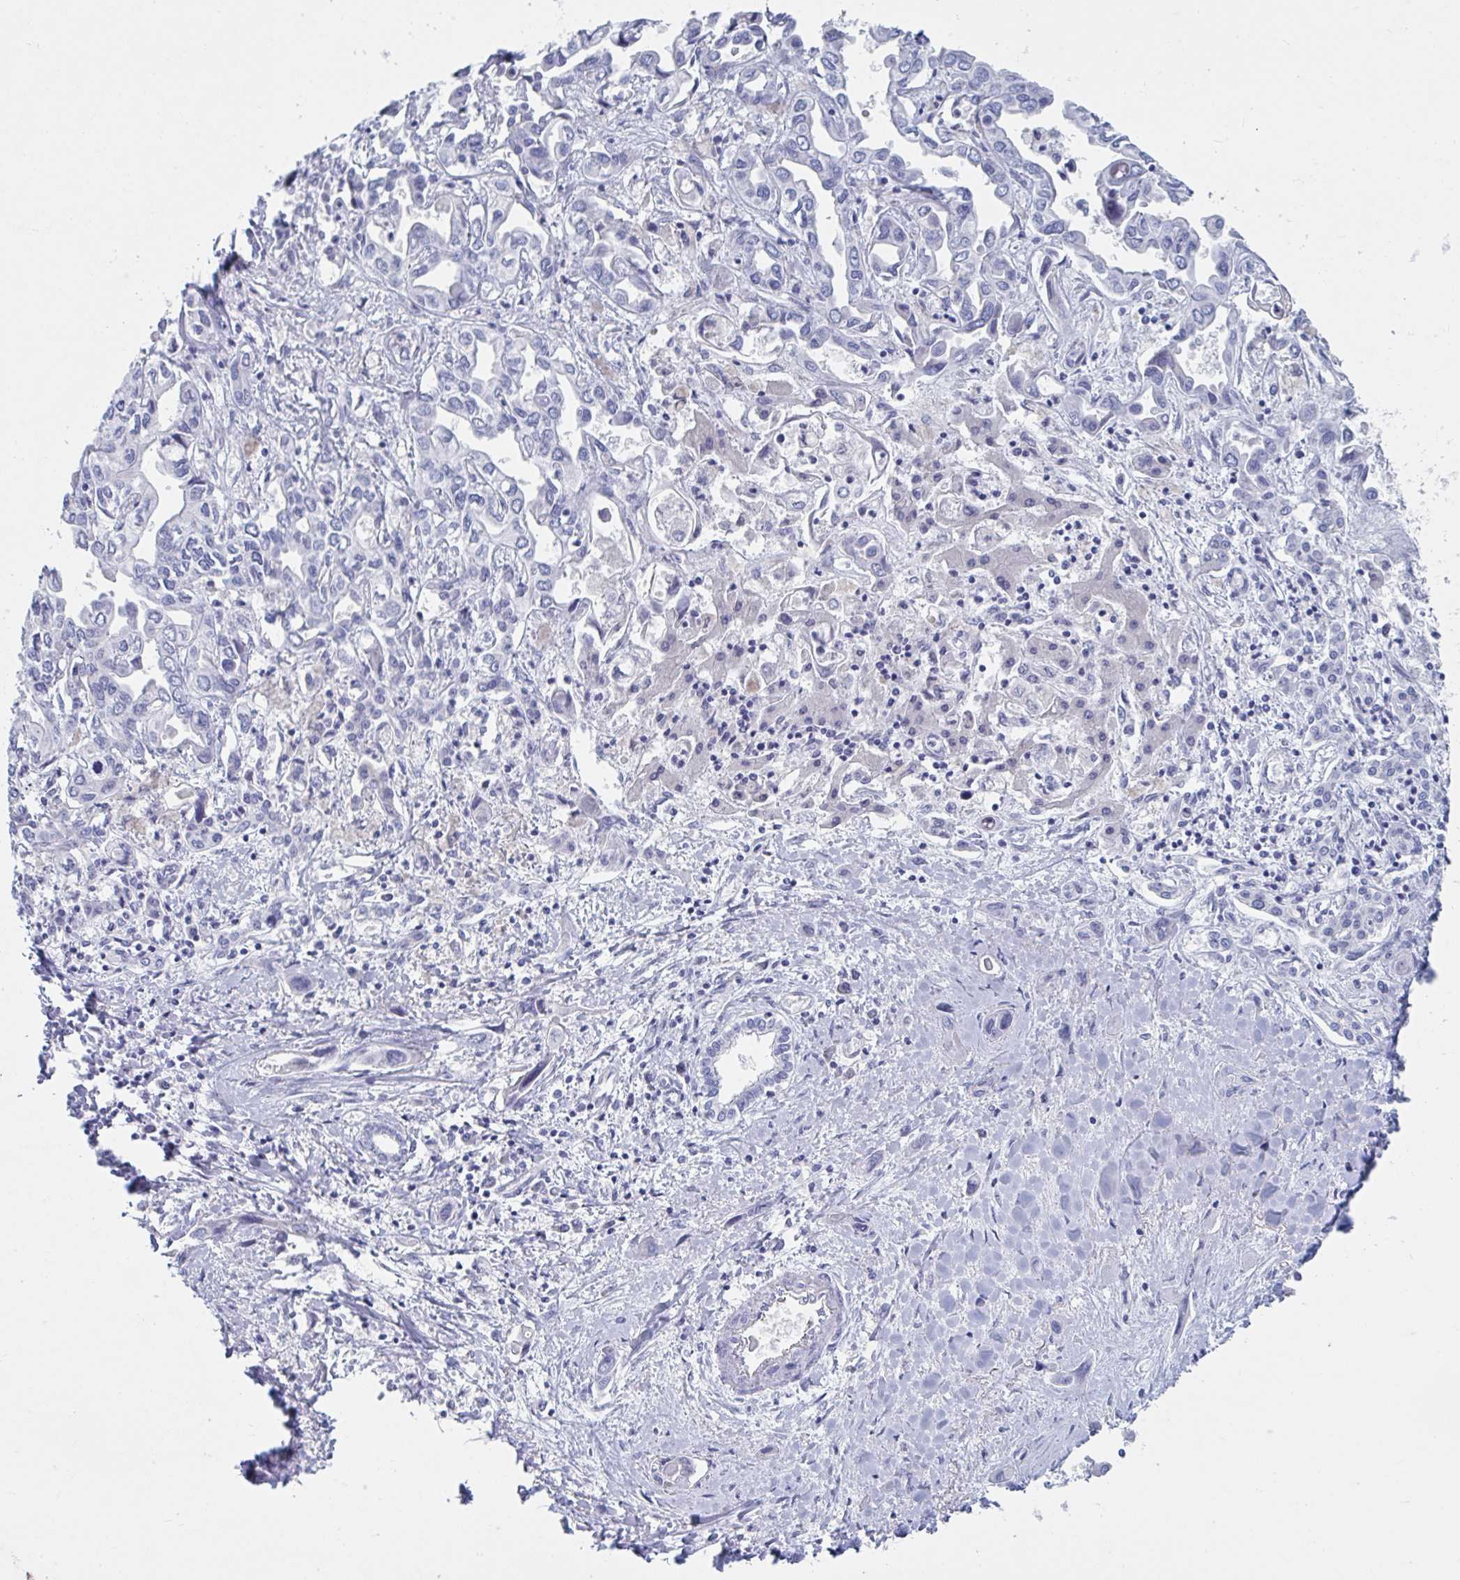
{"staining": {"intensity": "negative", "quantity": "none", "location": "none"}, "tissue": "liver cancer", "cell_type": "Tumor cells", "image_type": "cancer", "snomed": [{"axis": "morphology", "description": "Cholangiocarcinoma"}, {"axis": "topography", "description": "Liver"}], "caption": "Human liver cholangiocarcinoma stained for a protein using immunohistochemistry (IHC) demonstrates no positivity in tumor cells.", "gene": "DPEP3", "patient": {"sex": "female", "age": 64}}